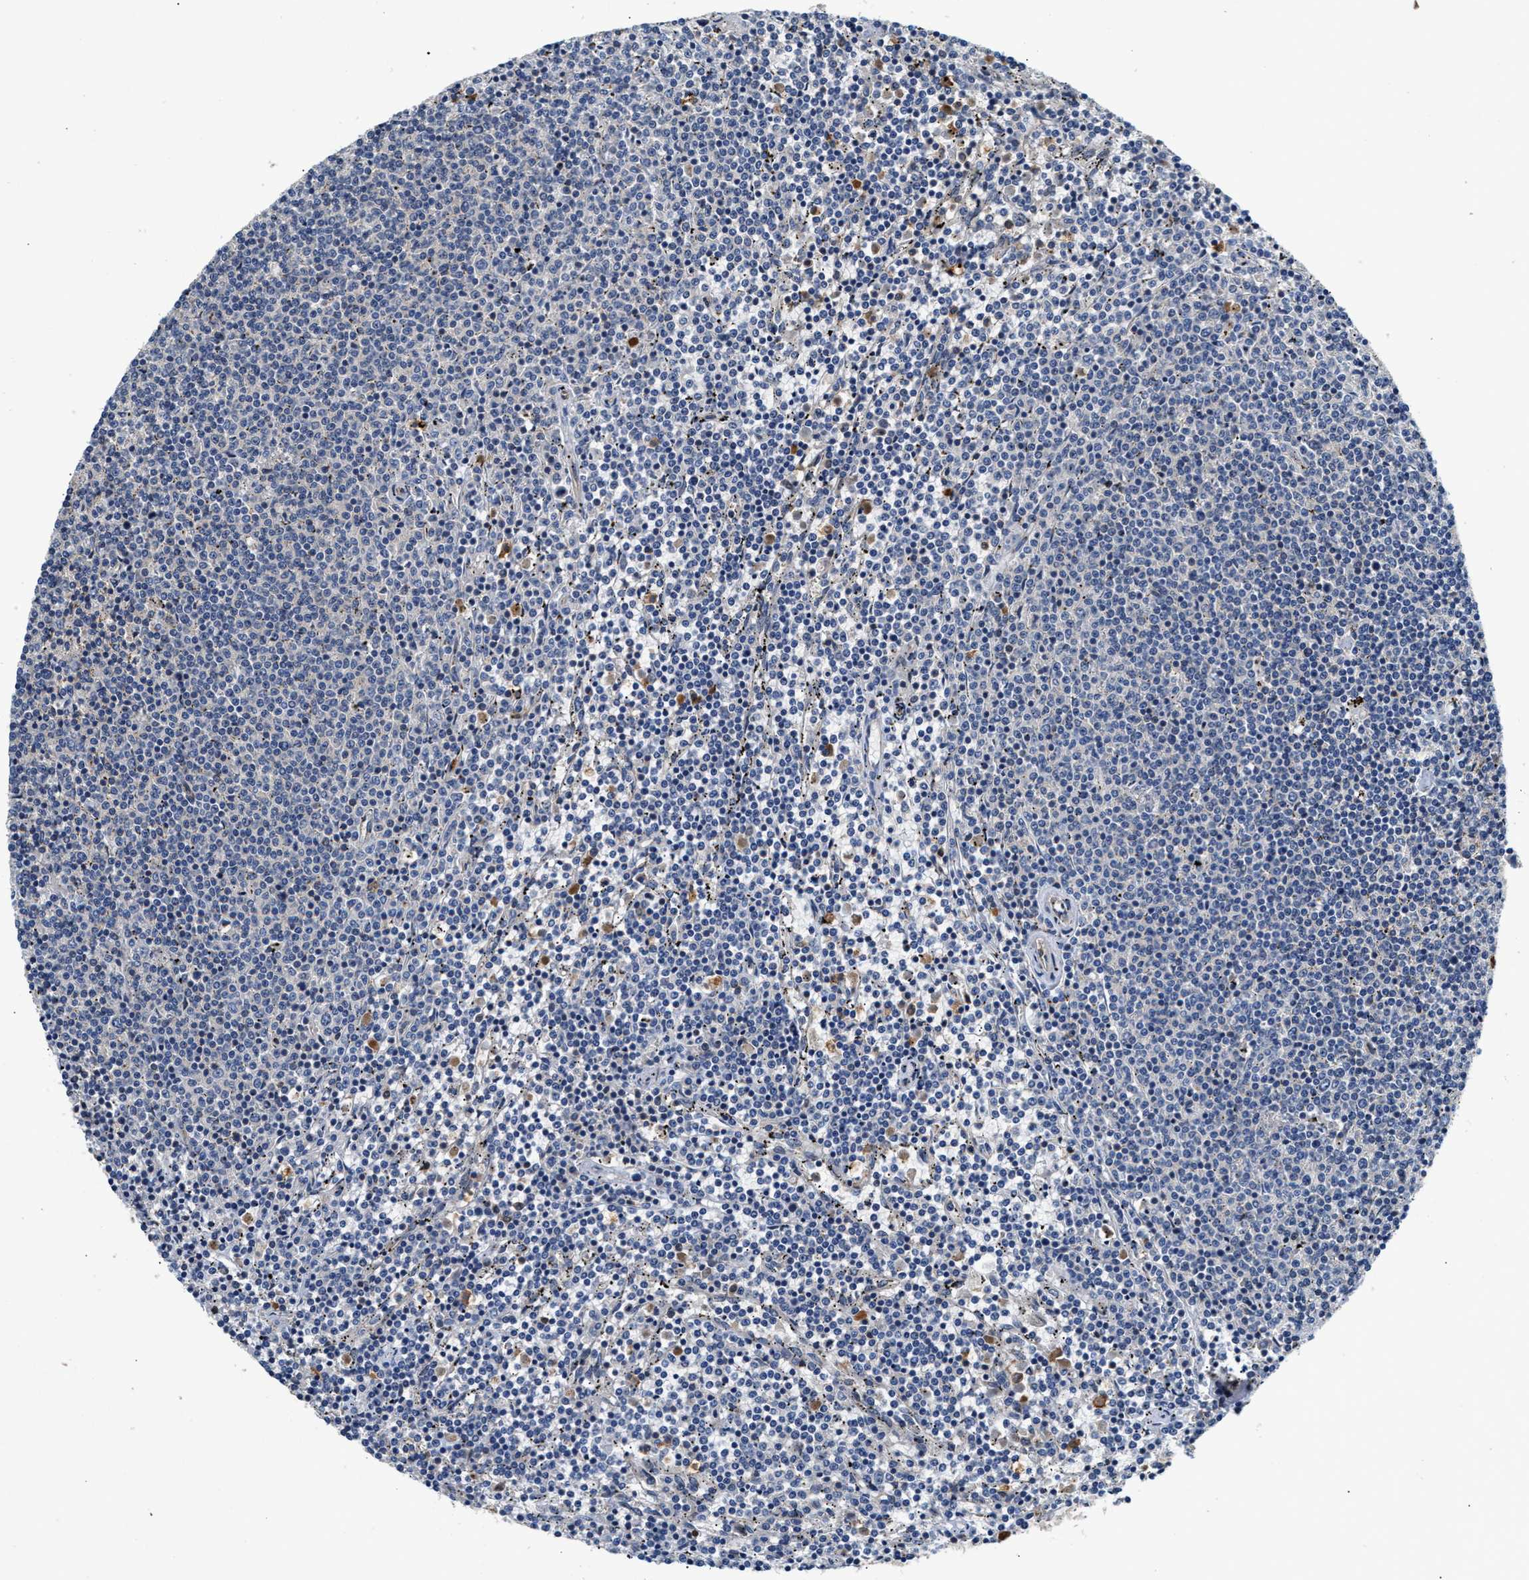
{"staining": {"intensity": "negative", "quantity": "none", "location": "none"}, "tissue": "lymphoma", "cell_type": "Tumor cells", "image_type": "cancer", "snomed": [{"axis": "morphology", "description": "Malignant lymphoma, non-Hodgkin's type, Low grade"}, {"axis": "topography", "description": "Spleen"}], "caption": "This is an immunohistochemistry photomicrograph of human low-grade malignant lymphoma, non-Hodgkin's type. There is no expression in tumor cells.", "gene": "CHUK", "patient": {"sex": "female", "age": 50}}